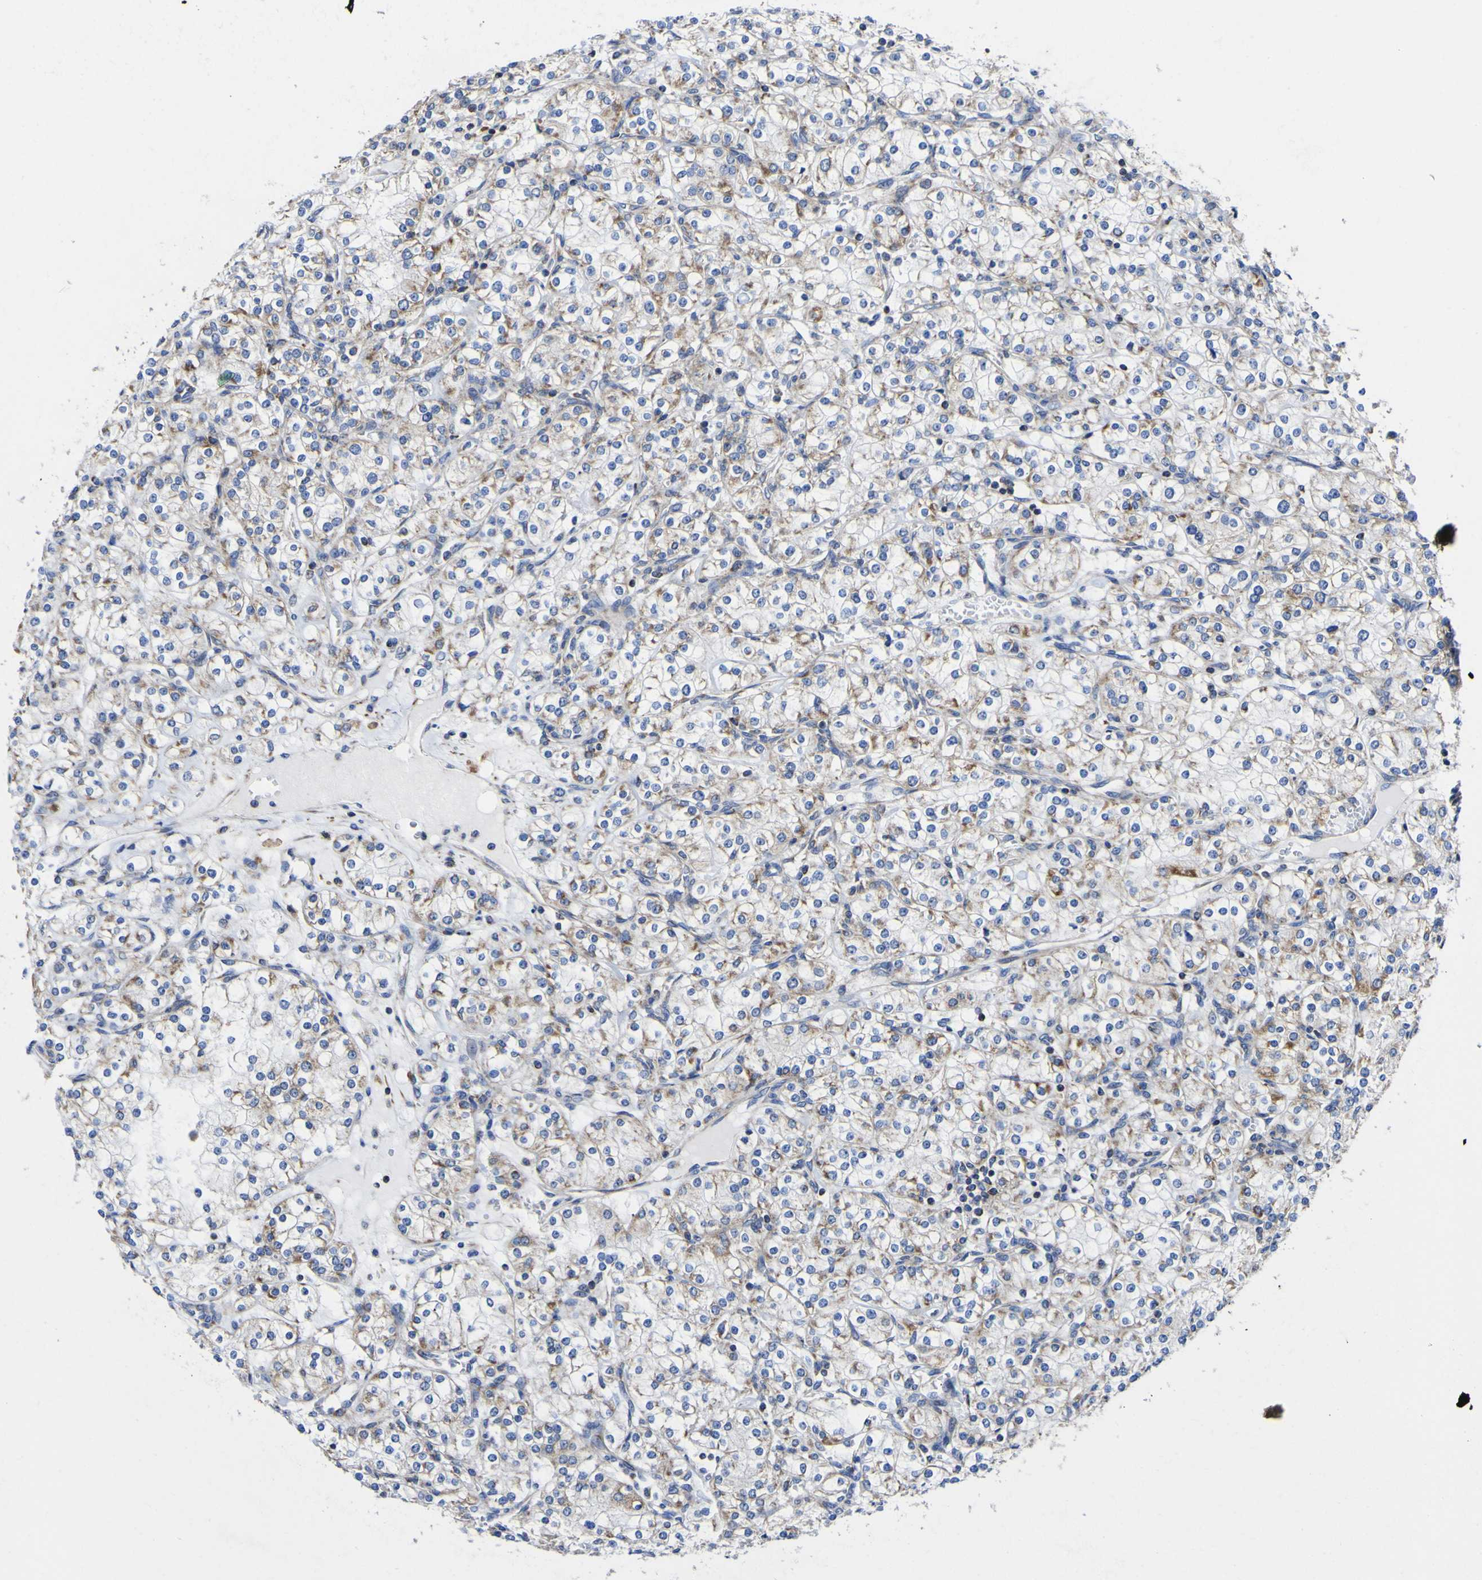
{"staining": {"intensity": "moderate", "quantity": "25%-75%", "location": "cytoplasmic/membranous"}, "tissue": "renal cancer", "cell_type": "Tumor cells", "image_type": "cancer", "snomed": [{"axis": "morphology", "description": "Adenocarcinoma, NOS"}, {"axis": "topography", "description": "Kidney"}], "caption": "Immunohistochemistry (IHC) of human renal adenocarcinoma shows medium levels of moderate cytoplasmic/membranous staining in about 25%-75% of tumor cells. The protein of interest is stained brown, and the nuclei are stained in blue (DAB IHC with brightfield microscopy, high magnification).", "gene": "CCDC90B", "patient": {"sex": "male", "age": 77}}